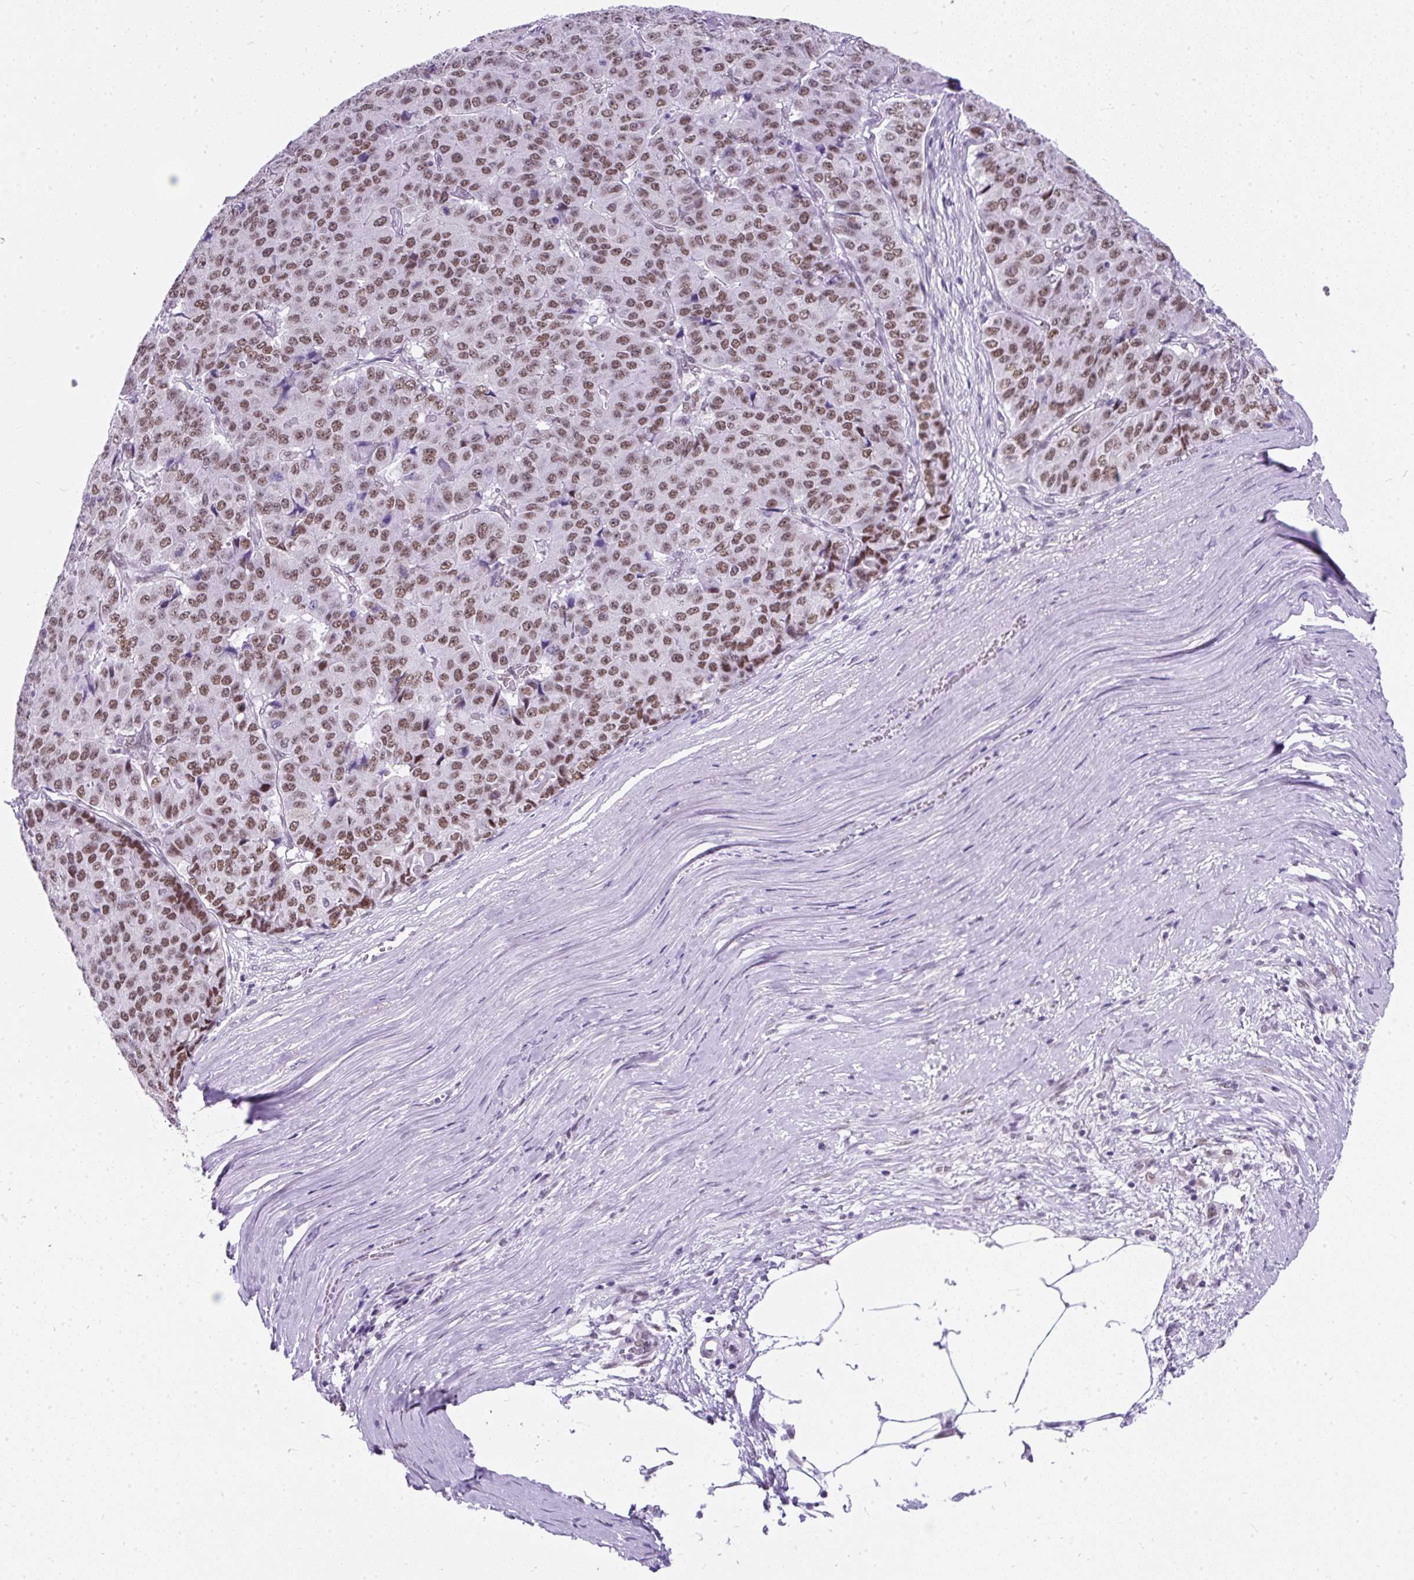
{"staining": {"intensity": "moderate", "quantity": ">75%", "location": "nuclear"}, "tissue": "pancreatic cancer", "cell_type": "Tumor cells", "image_type": "cancer", "snomed": [{"axis": "morphology", "description": "Adenocarcinoma, NOS"}, {"axis": "topography", "description": "Pancreas"}], "caption": "Moderate nuclear expression is identified in approximately >75% of tumor cells in adenocarcinoma (pancreatic). (Stains: DAB (3,3'-diaminobenzidine) in brown, nuclei in blue, Microscopy: brightfield microscopy at high magnification).", "gene": "PLCXD2", "patient": {"sex": "male", "age": 50}}